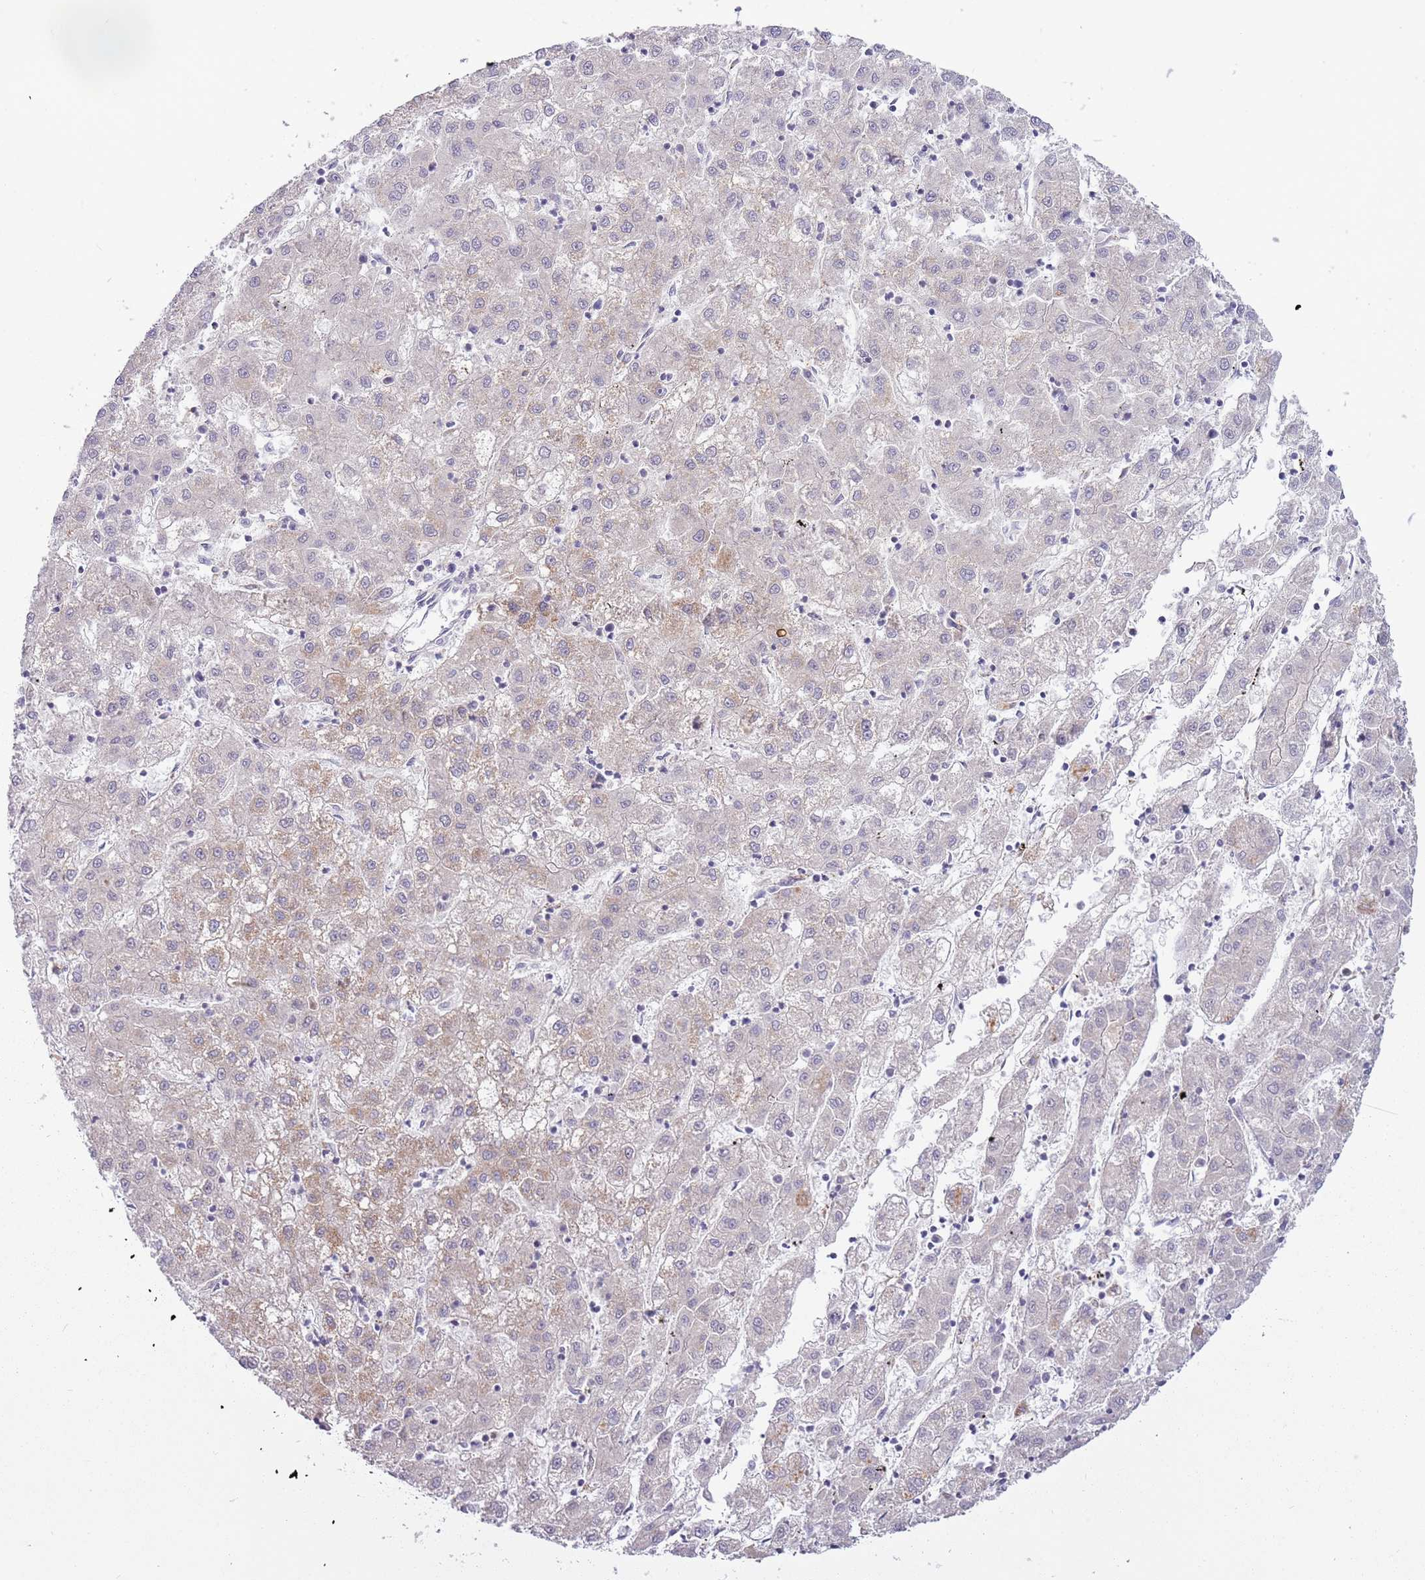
{"staining": {"intensity": "weak", "quantity": "<25%", "location": "cytoplasmic/membranous"}, "tissue": "liver cancer", "cell_type": "Tumor cells", "image_type": "cancer", "snomed": [{"axis": "morphology", "description": "Carcinoma, Hepatocellular, NOS"}, {"axis": "topography", "description": "Liver"}], "caption": "Tumor cells are negative for protein expression in human liver cancer.", "gene": "MLLT11", "patient": {"sex": "male", "age": 72}}